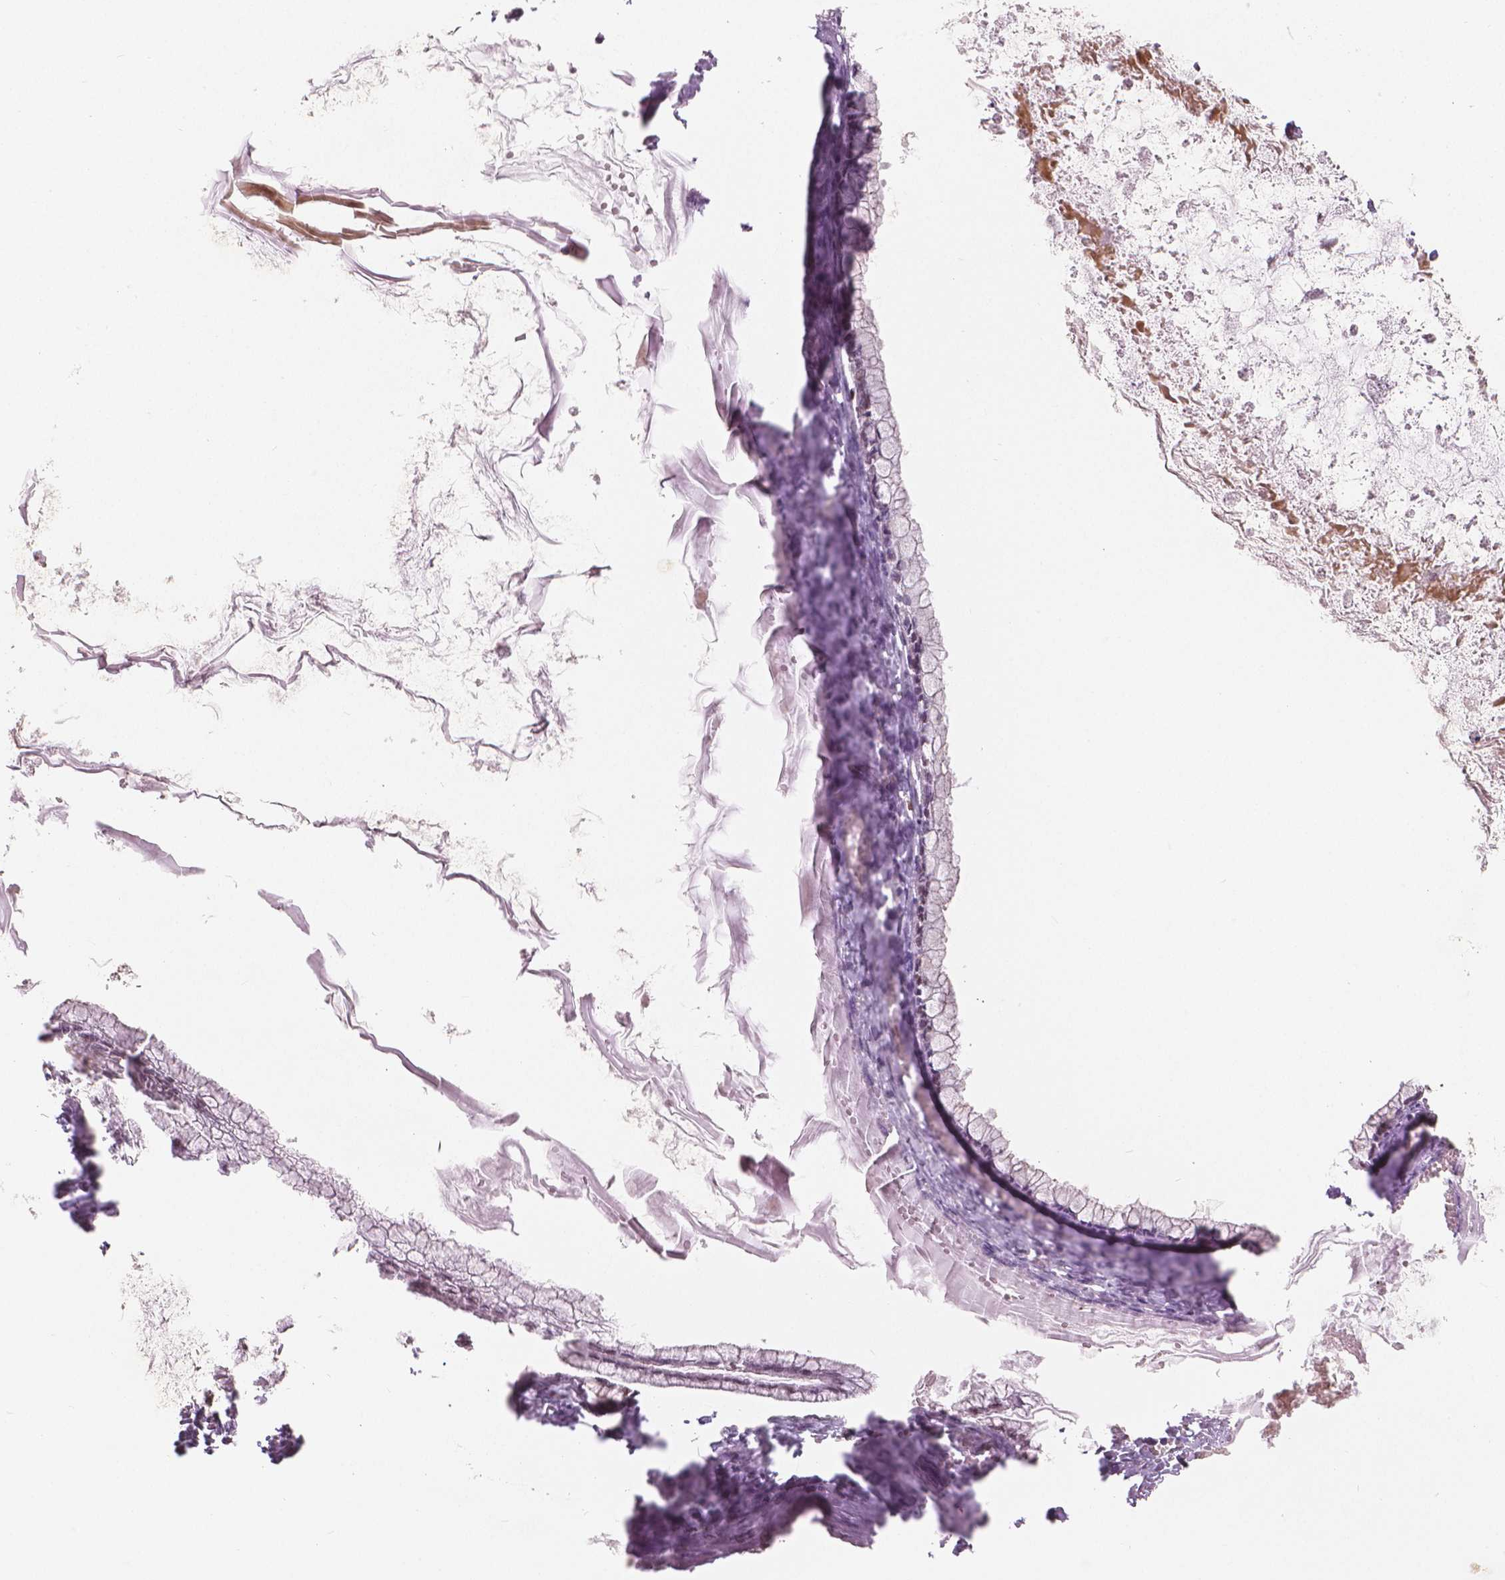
{"staining": {"intensity": "negative", "quantity": "none", "location": "none"}, "tissue": "ovarian cancer", "cell_type": "Tumor cells", "image_type": "cancer", "snomed": [{"axis": "morphology", "description": "Cystadenocarcinoma, mucinous, NOS"}, {"axis": "topography", "description": "Ovary"}], "caption": "Micrograph shows no protein staining in tumor cells of mucinous cystadenocarcinoma (ovarian) tissue. (Immunohistochemistry, brightfield microscopy, high magnification).", "gene": "NSD2", "patient": {"sex": "female", "age": 67}}